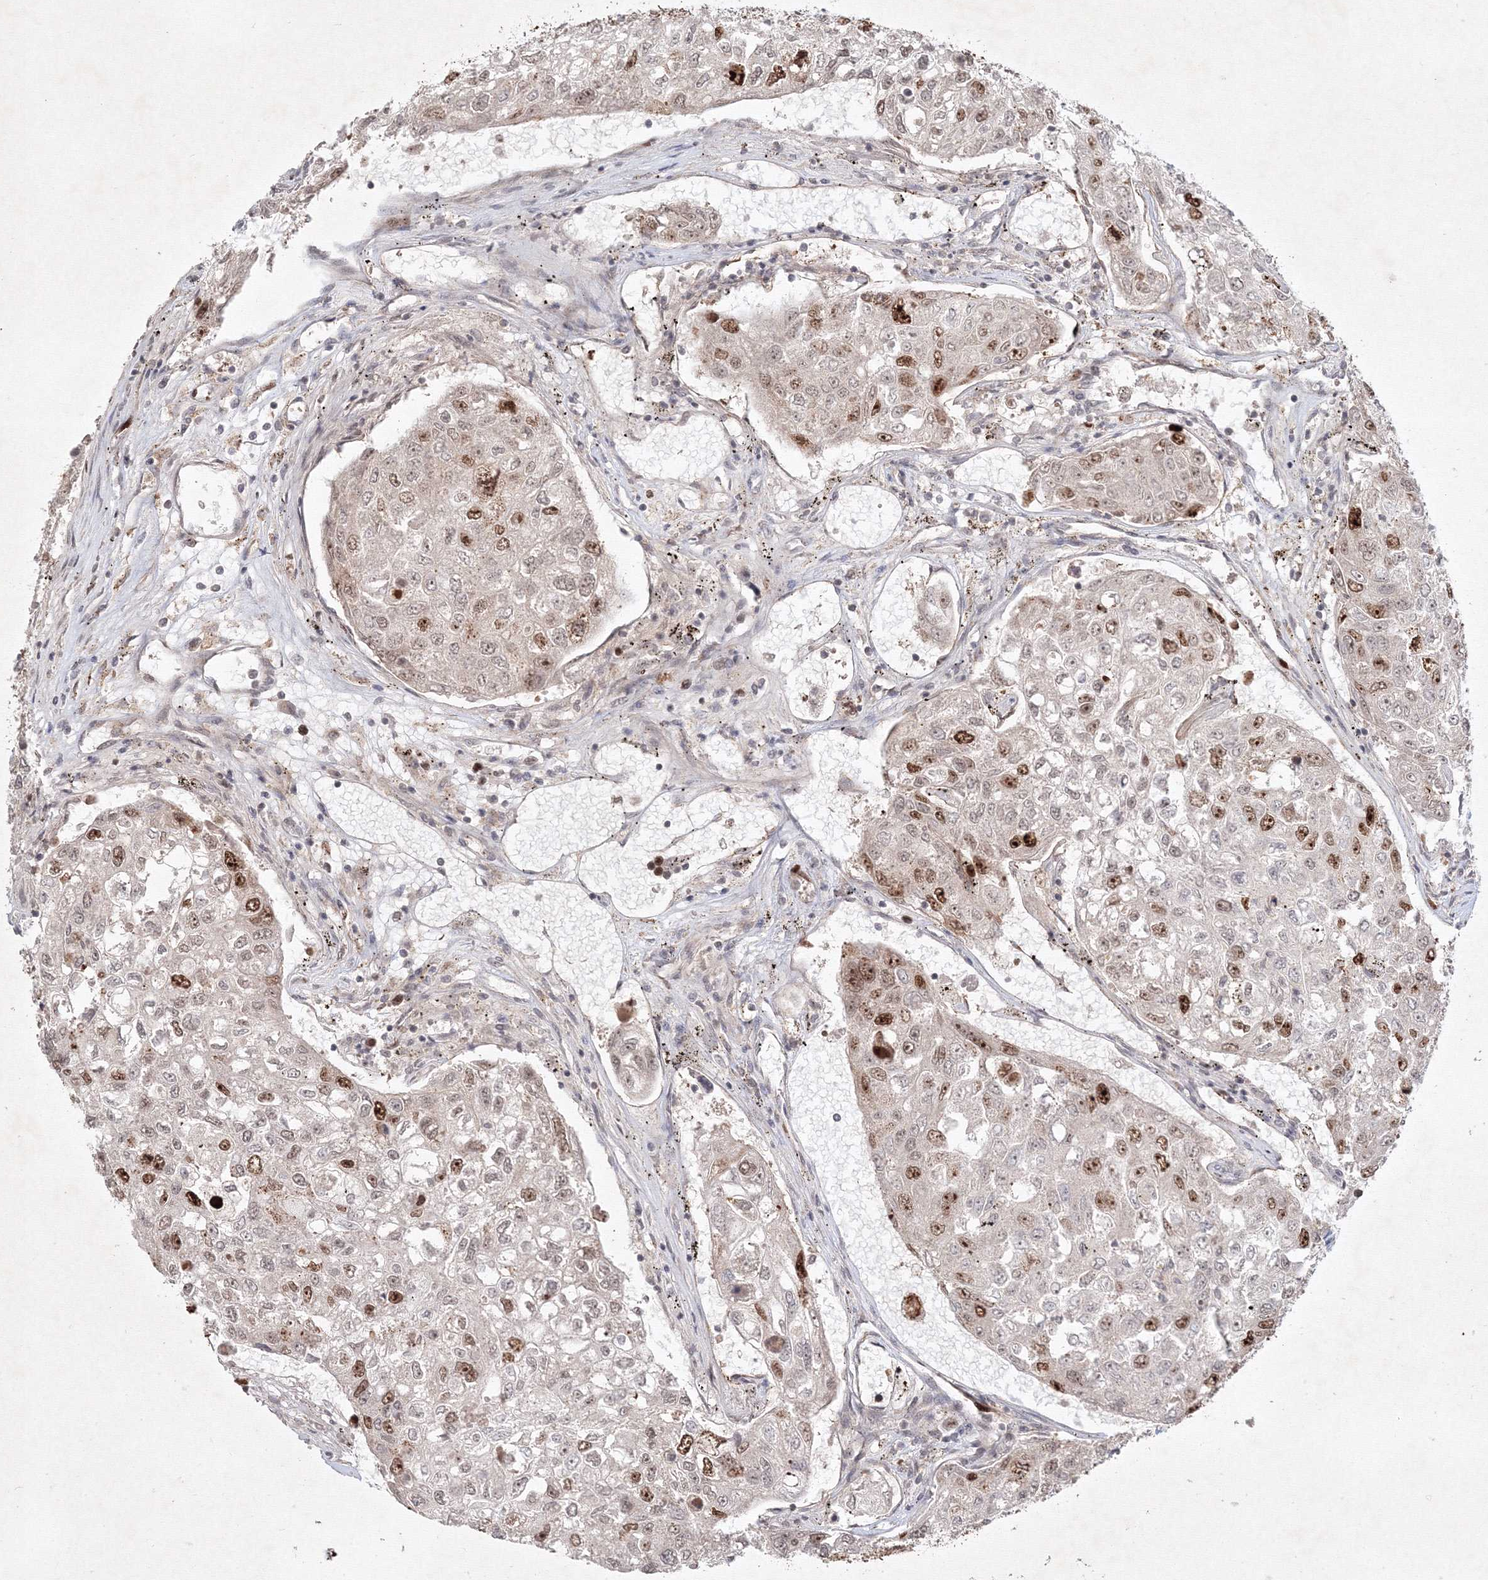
{"staining": {"intensity": "moderate", "quantity": "25%-75%", "location": "nuclear"}, "tissue": "urothelial cancer", "cell_type": "Tumor cells", "image_type": "cancer", "snomed": [{"axis": "morphology", "description": "Urothelial carcinoma, High grade"}, {"axis": "topography", "description": "Lymph node"}, {"axis": "topography", "description": "Urinary bladder"}], "caption": "Immunohistochemistry (IHC) photomicrograph of neoplastic tissue: high-grade urothelial carcinoma stained using IHC exhibits medium levels of moderate protein expression localized specifically in the nuclear of tumor cells, appearing as a nuclear brown color.", "gene": "KIF20A", "patient": {"sex": "male", "age": 51}}